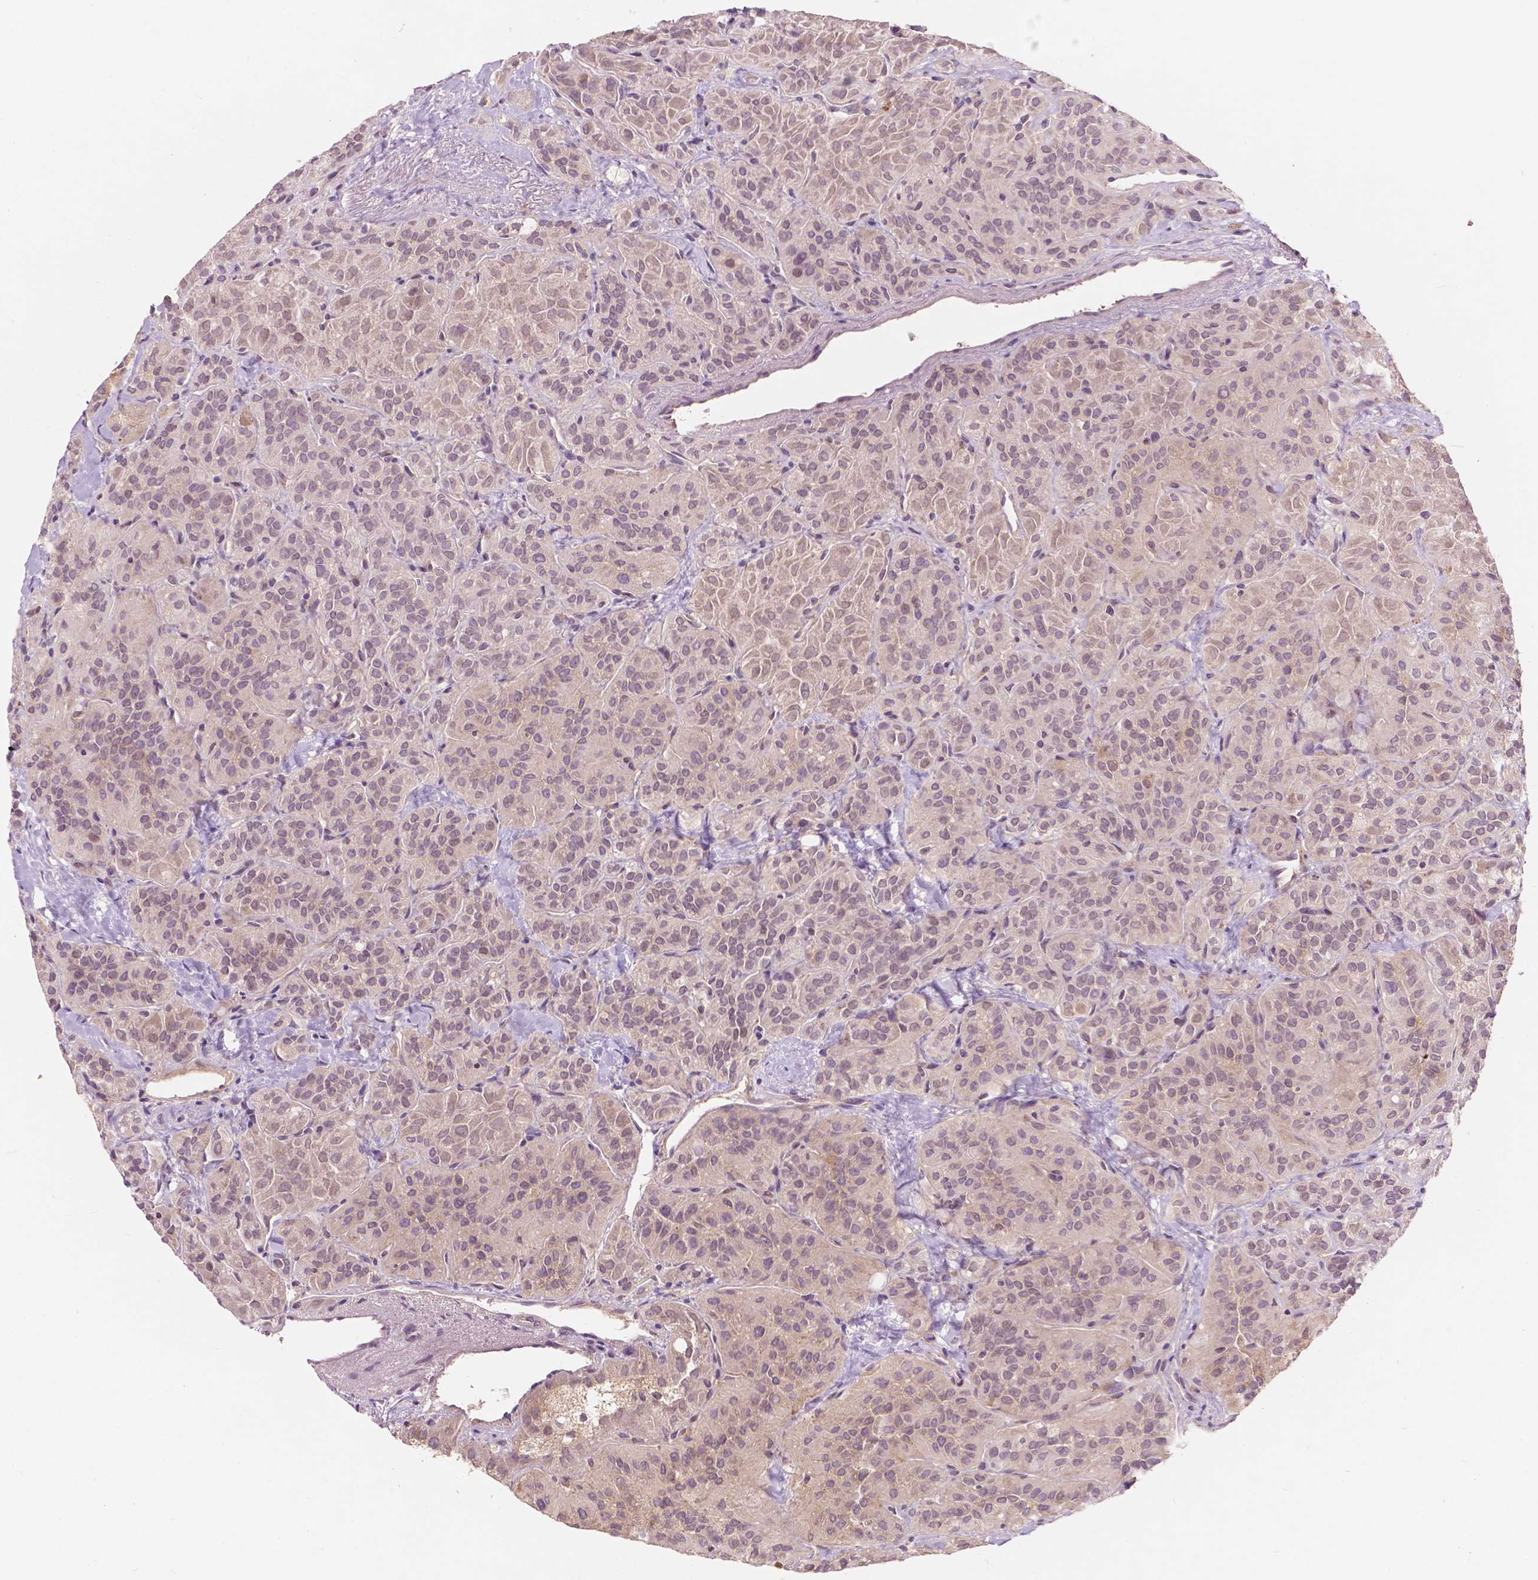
{"staining": {"intensity": "weak", "quantity": ">75%", "location": "cytoplasmic/membranous,nuclear"}, "tissue": "thyroid cancer", "cell_type": "Tumor cells", "image_type": "cancer", "snomed": [{"axis": "morphology", "description": "Papillary adenocarcinoma, NOS"}, {"axis": "topography", "description": "Thyroid gland"}], "caption": "High-magnification brightfield microscopy of thyroid cancer (papillary adenocarcinoma) stained with DAB (3,3'-diaminobenzidine) (brown) and counterstained with hematoxylin (blue). tumor cells exhibit weak cytoplasmic/membranous and nuclear expression is appreciated in approximately>75% of cells. (DAB (3,3'-diaminobenzidine) = brown stain, brightfield microscopy at high magnification).", "gene": "GPR37", "patient": {"sex": "female", "age": 45}}